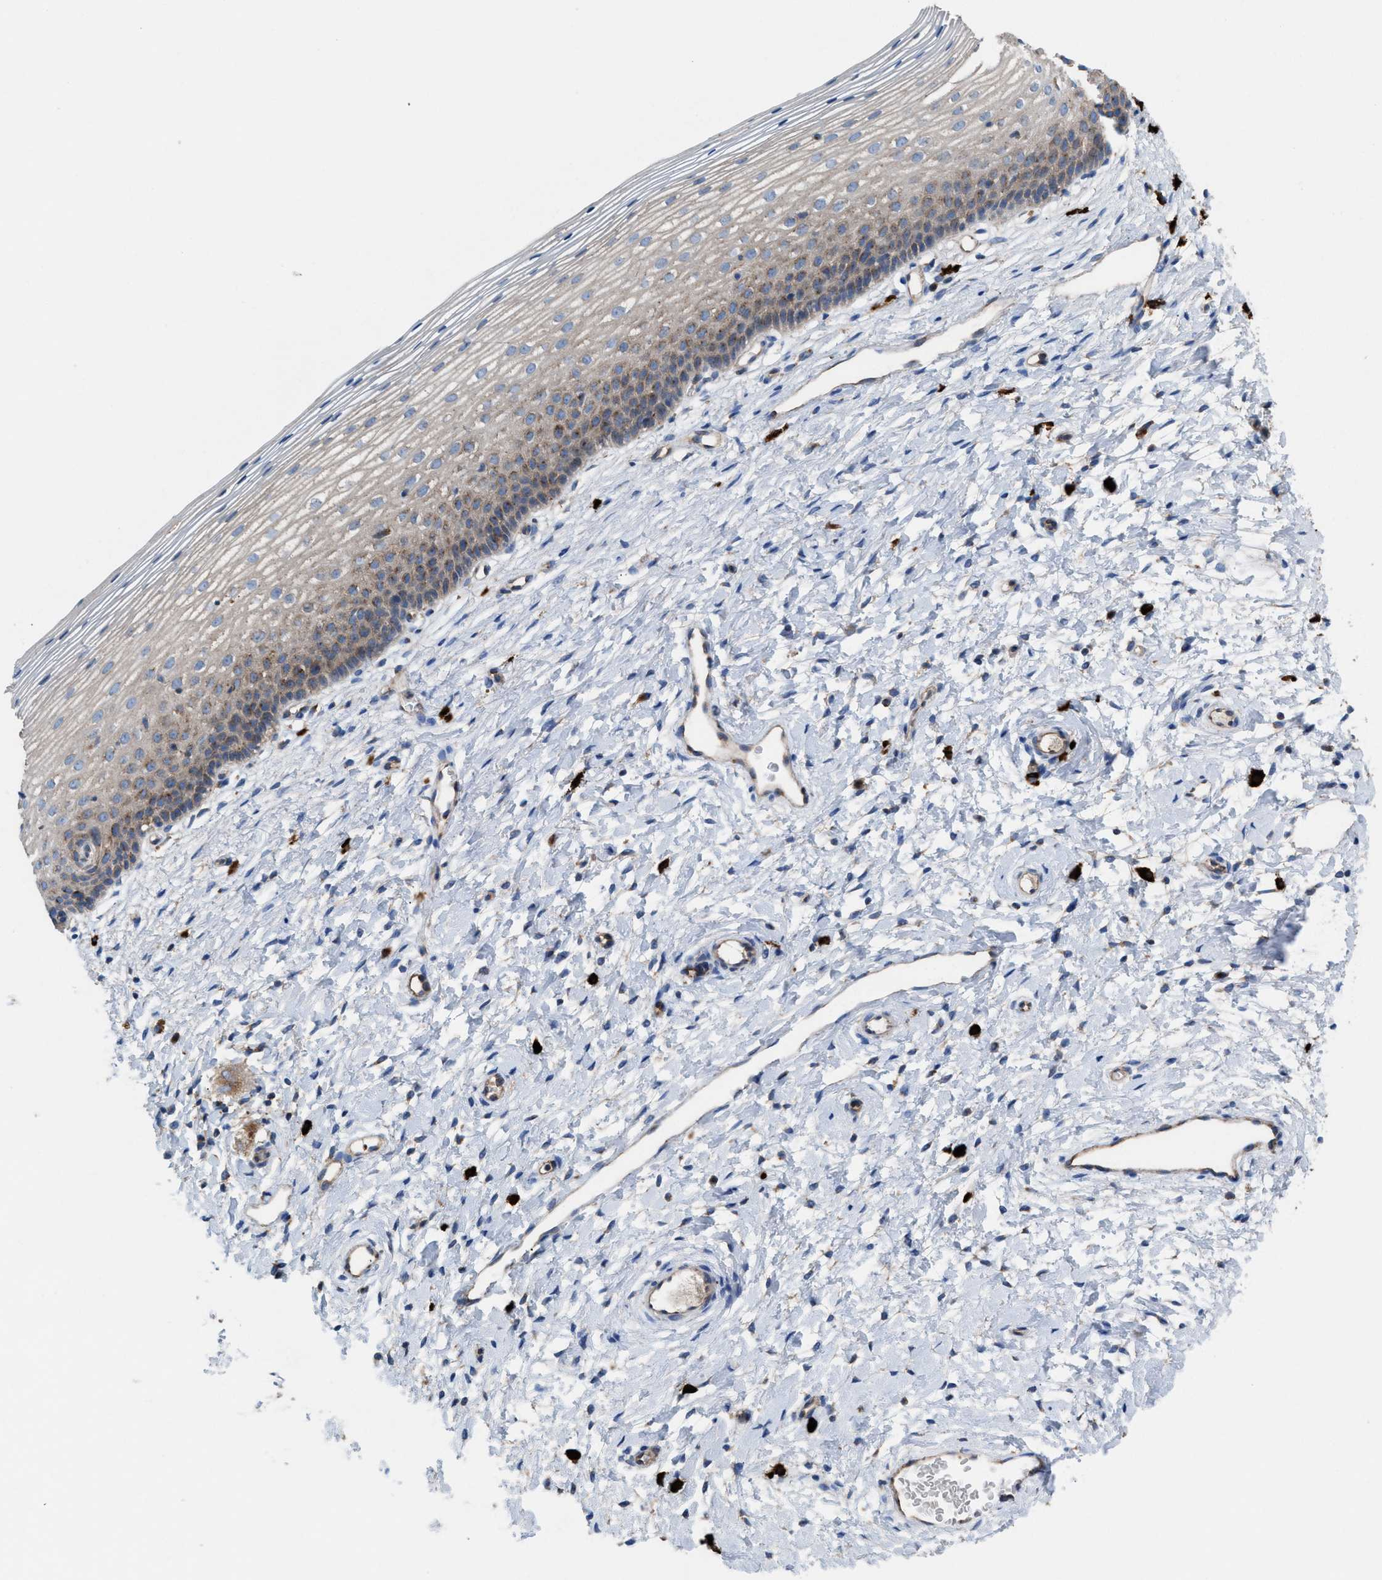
{"staining": {"intensity": "moderate", "quantity": ">75%", "location": "cytoplasmic/membranous"}, "tissue": "cervix", "cell_type": "Glandular cells", "image_type": "normal", "snomed": [{"axis": "morphology", "description": "Normal tissue, NOS"}, {"axis": "topography", "description": "Cervix"}], "caption": "Immunohistochemical staining of unremarkable cervix shows >75% levels of moderate cytoplasmic/membranous protein expression in approximately >75% of glandular cells. Nuclei are stained in blue.", "gene": "NYAP1", "patient": {"sex": "female", "age": 72}}